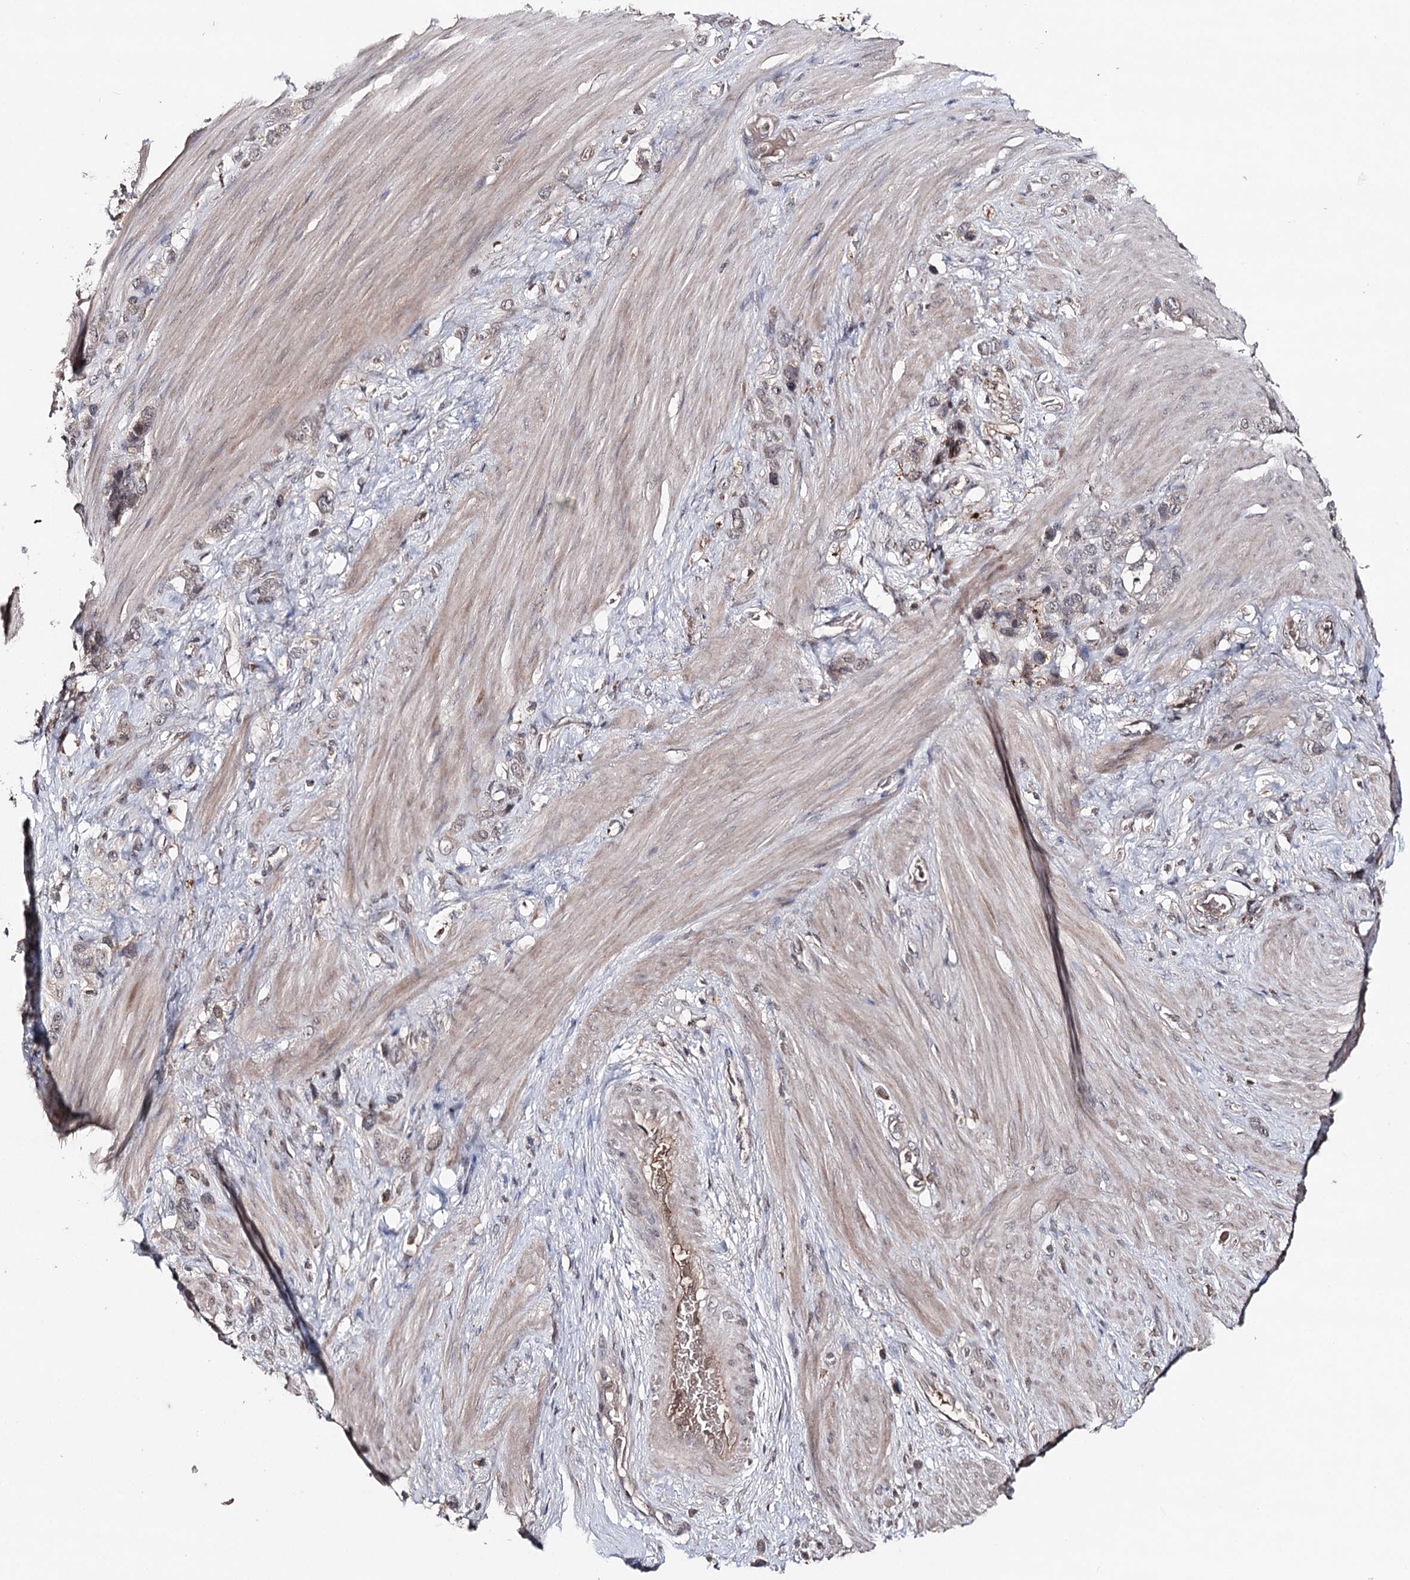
{"staining": {"intensity": "weak", "quantity": "<25%", "location": "nuclear"}, "tissue": "stomach cancer", "cell_type": "Tumor cells", "image_type": "cancer", "snomed": [{"axis": "morphology", "description": "Adenocarcinoma, NOS"}, {"axis": "morphology", "description": "Adenocarcinoma, High grade"}, {"axis": "topography", "description": "Stomach, upper"}, {"axis": "topography", "description": "Stomach, lower"}], "caption": "This micrograph is of high-grade adenocarcinoma (stomach) stained with immunohistochemistry to label a protein in brown with the nuclei are counter-stained blue. There is no positivity in tumor cells.", "gene": "SYNGR3", "patient": {"sex": "female", "age": 65}}